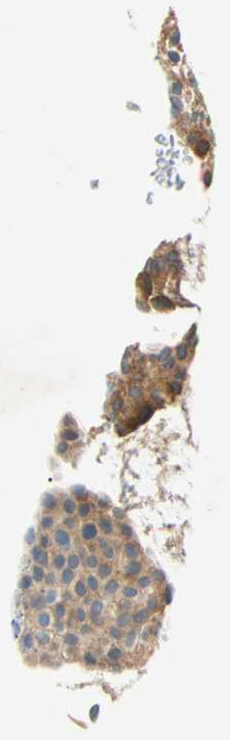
{"staining": {"intensity": "moderate", "quantity": ">75%", "location": "cytoplasmic/membranous"}, "tissue": "urothelial cancer", "cell_type": "Tumor cells", "image_type": "cancer", "snomed": [{"axis": "morphology", "description": "Urothelial carcinoma, Low grade"}, {"axis": "topography", "description": "Smooth muscle"}, {"axis": "topography", "description": "Urinary bladder"}], "caption": "A brown stain shows moderate cytoplasmic/membranous positivity of a protein in low-grade urothelial carcinoma tumor cells.", "gene": "DNAJB12", "patient": {"sex": "male", "age": 60}}